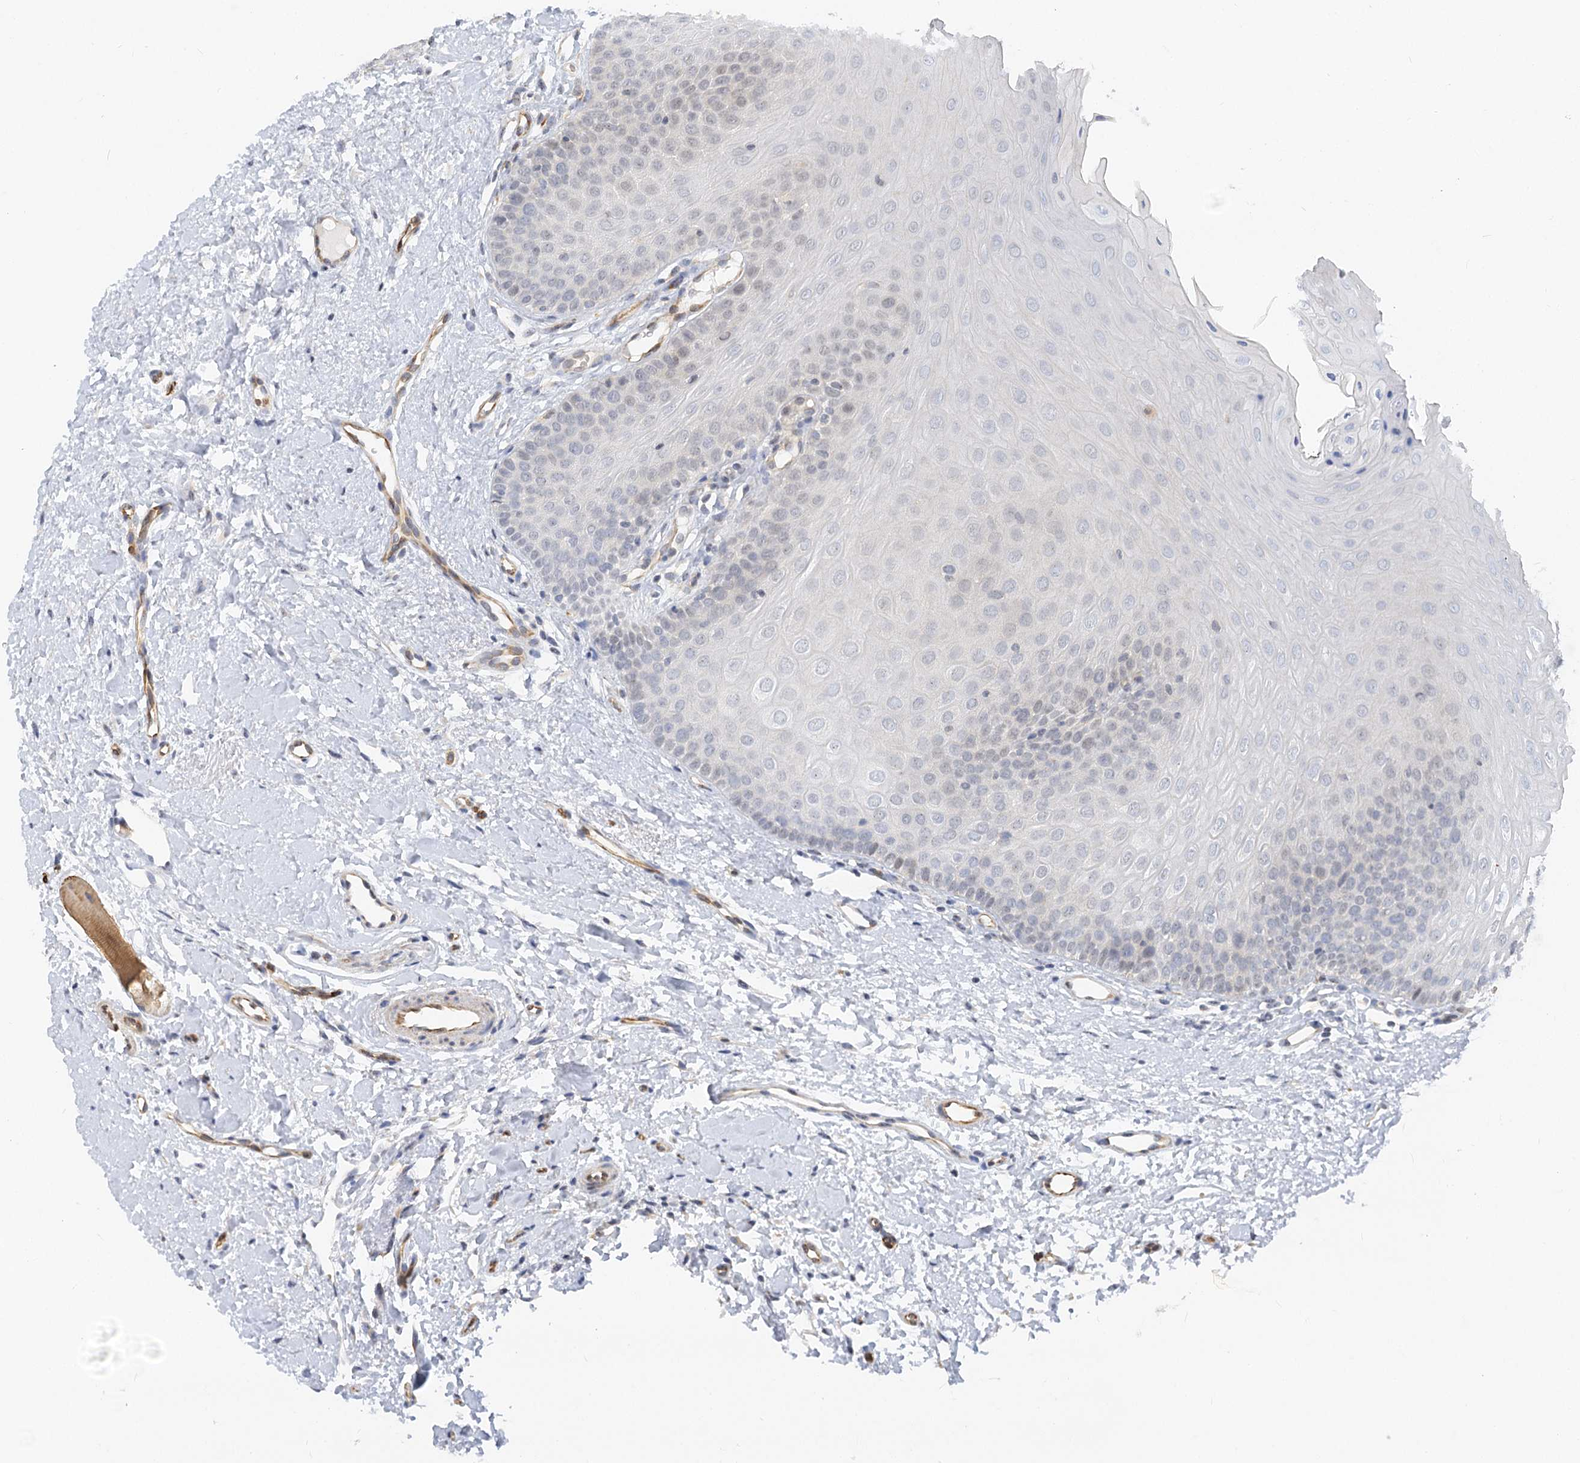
{"staining": {"intensity": "weak", "quantity": "25%-75%", "location": "nuclear"}, "tissue": "oral mucosa", "cell_type": "Squamous epithelial cells", "image_type": "normal", "snomed": [{"axis": "morphology", "description": "Normal tissue, NOS"}, {"axis": "topography", "description": "Oral tissue"}], "caption": "Immunohistochemistry photomicrograph of unremarkable oral mucosa: human oral mucosa stained using IHC reveals low levels of weak protein expression localized specifically in the nuclear of squamous epithelial cells, appearing as a nuclear brown color.", "gene": "NELL2", "patient": {"sex": "female", "age": 68}}